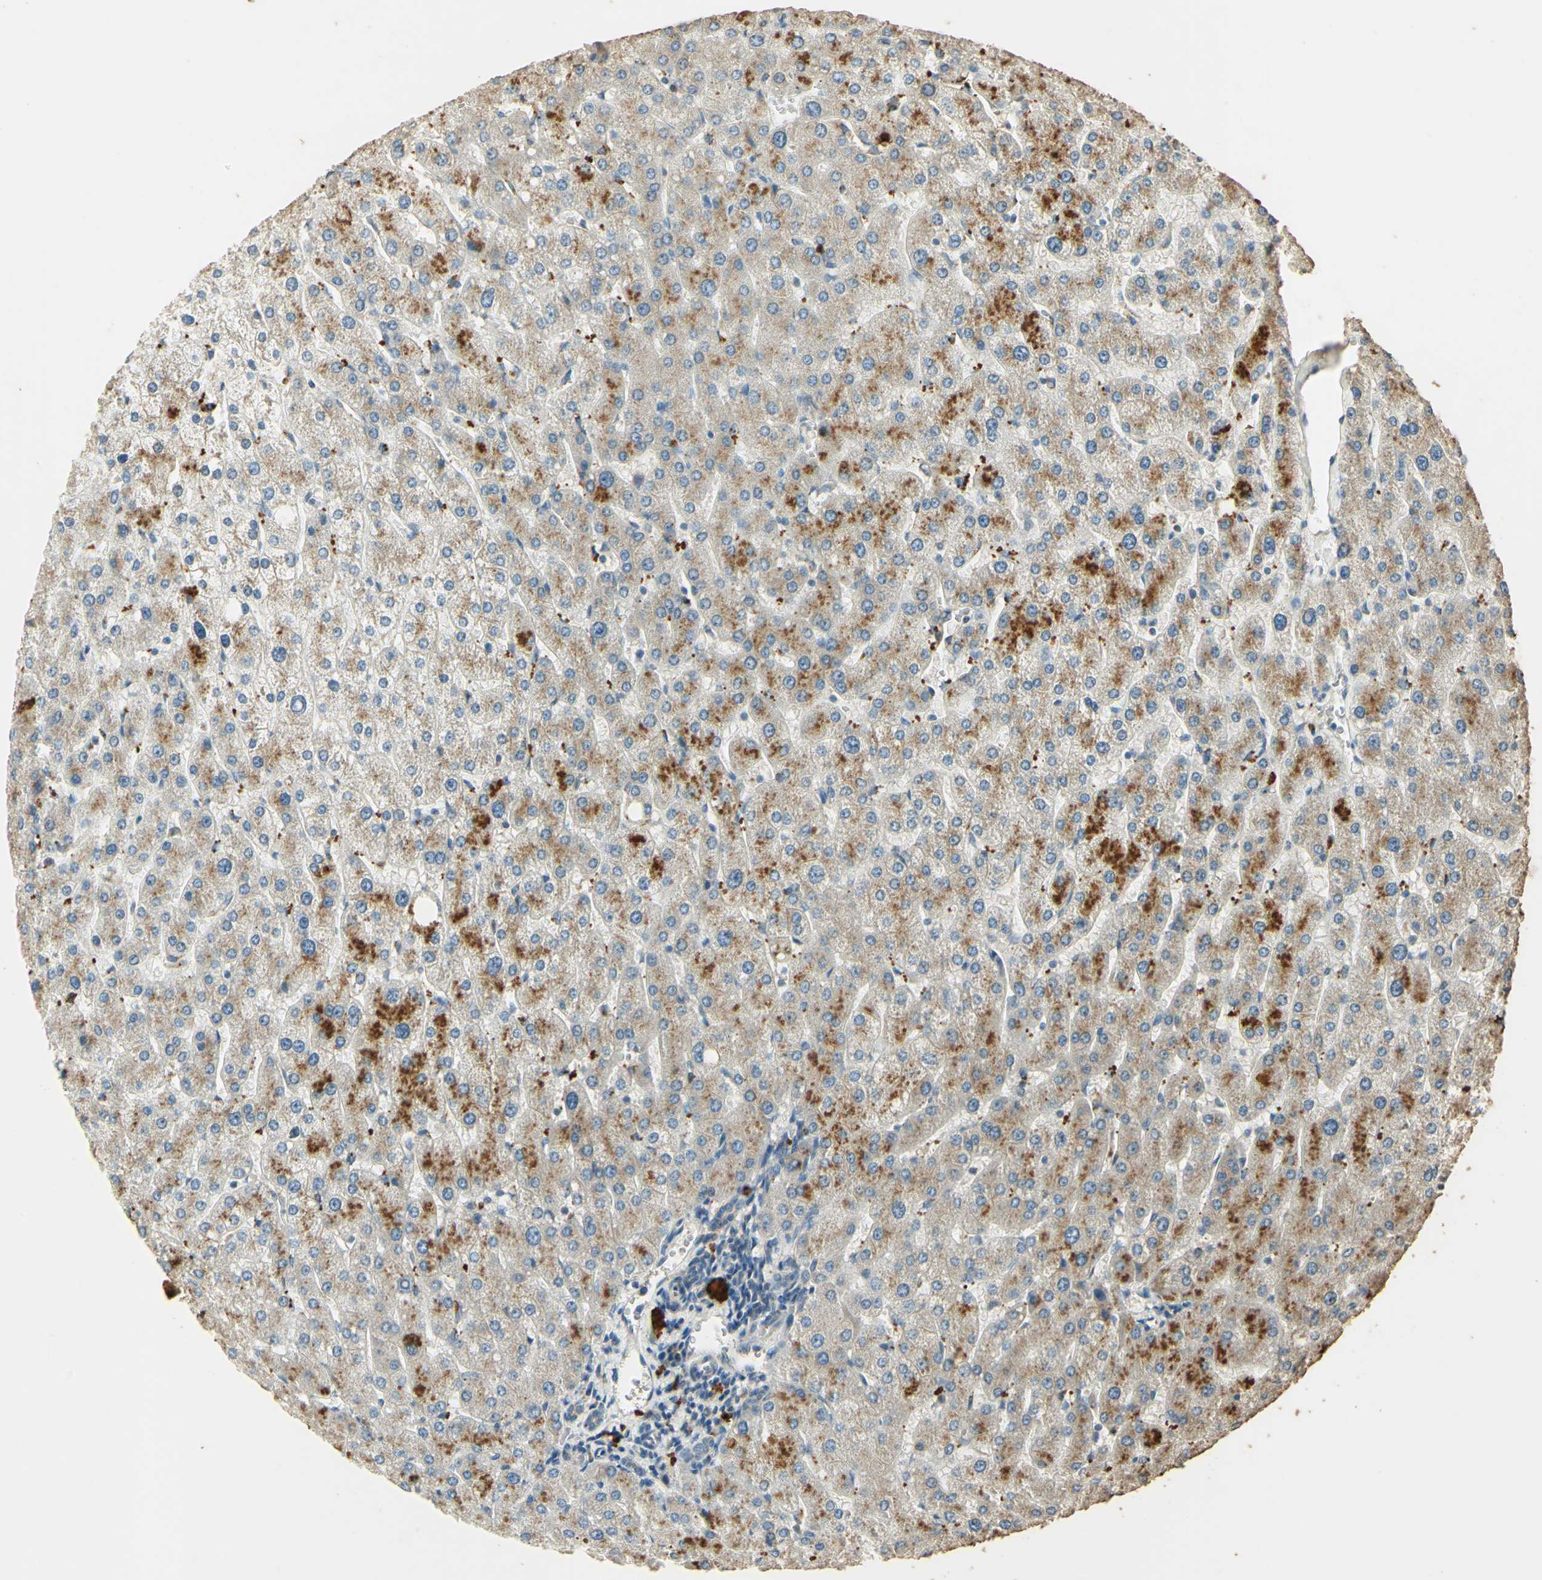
{"staining": {"intensity": "strong", "quantity": ">75%", "location": "cytoplasmic/membranous"}, "tissue": "liver", "cell_type": "Cholangiocytes", "image_type": "normal", "snomed": [{"axis": "morphology", "description": "Normal tissue, NOS"}, {"axis": "topography", "description": "Liver"}], "caption": "Immunohistochemical staining of unremarkable human liver shows high levels of strong cytoplasmic/membranous expression in approximately >75% of cholangiocytes.", "gene": "ARHGEF17", "patient": {"sex": "male", "age": 55}}